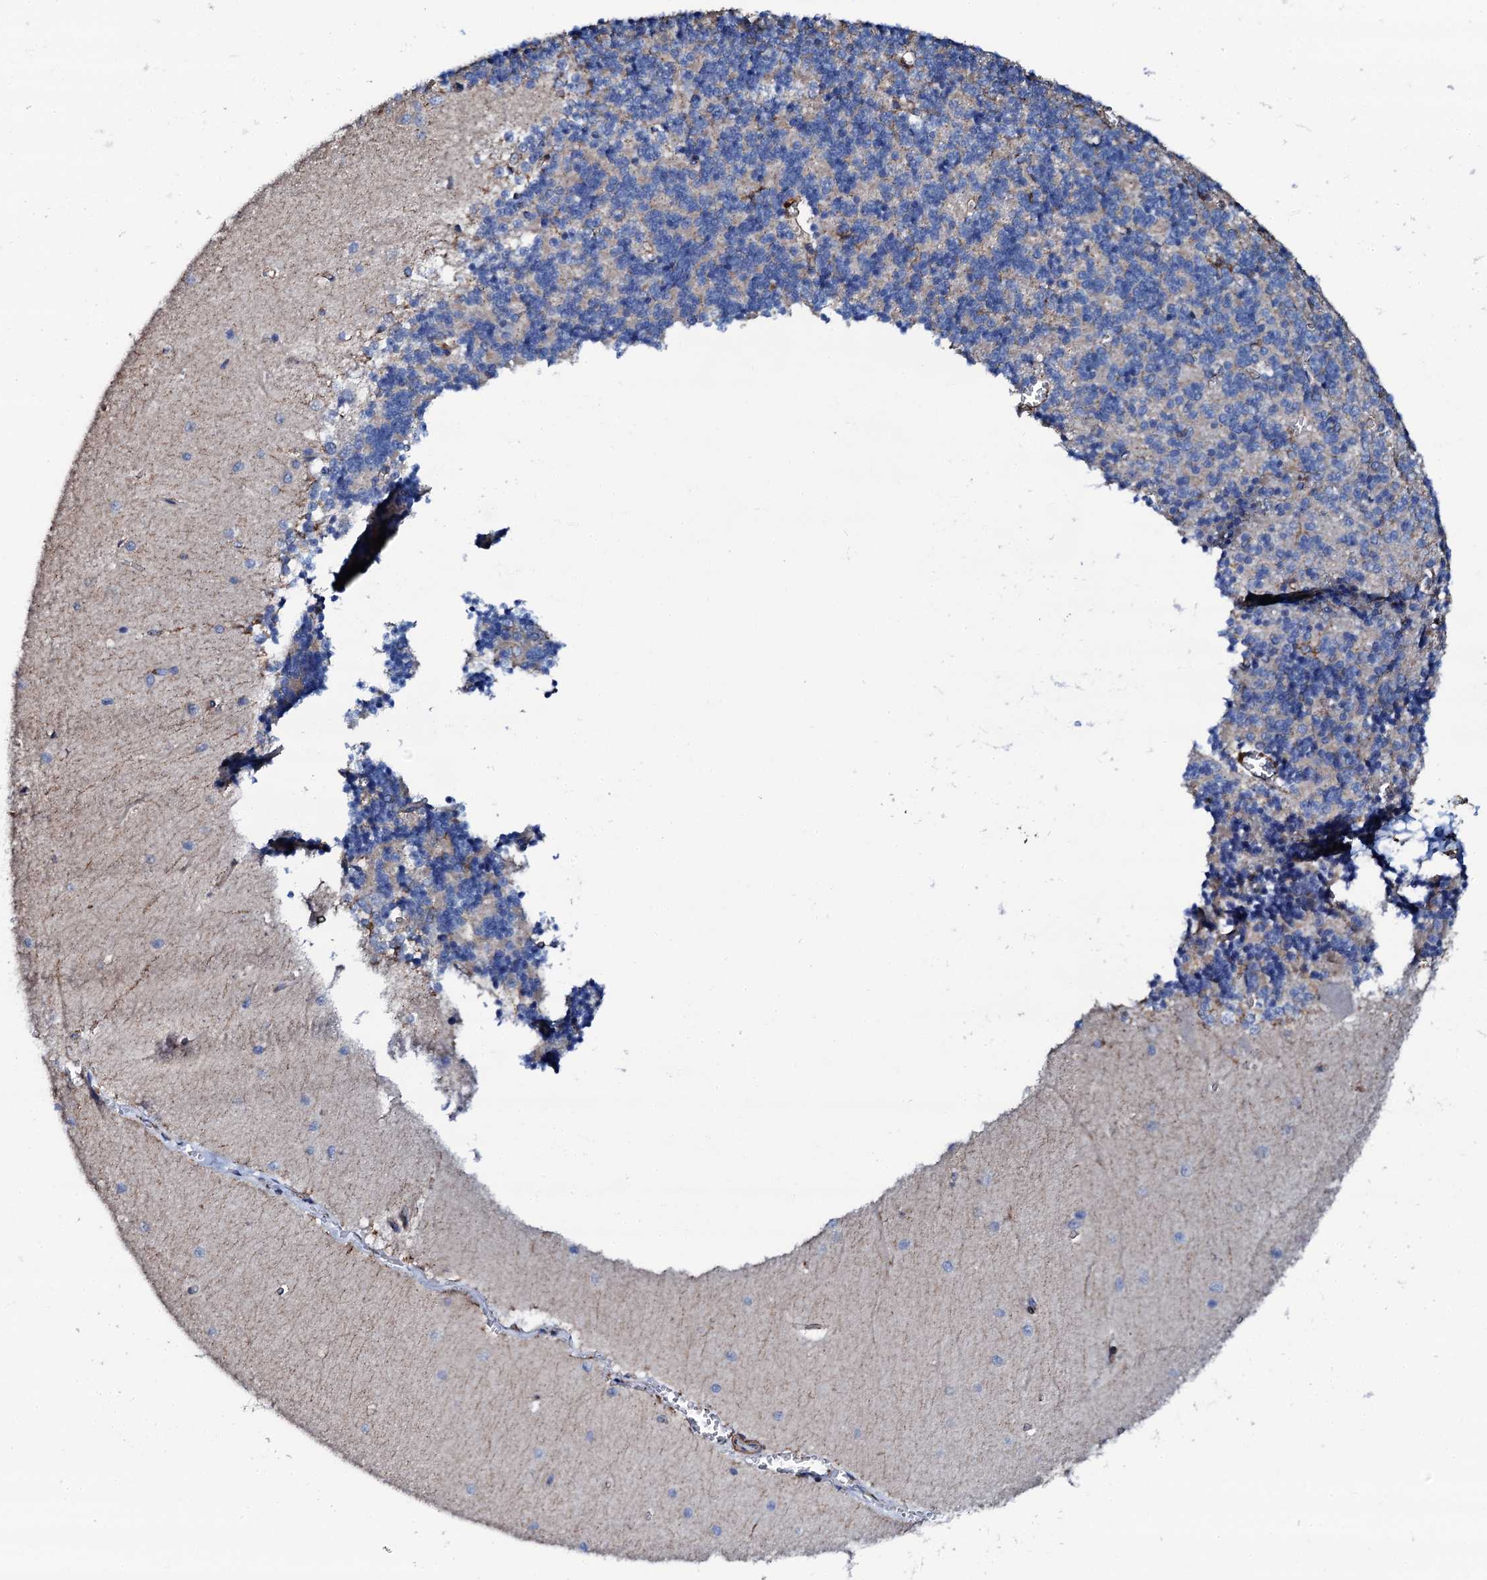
{"staining": {"intensity": "negative", "quantity": "none", "location": "none"}, "tissue": "cerebellum", "cell_type": "Cells in granular layer", "image_type": "normal", "snomed": [{"axis": "morphology", "description": "Normal tissue, NOS"}, {"axis": "topography", "description": "Cerebellum"}], "caption": "Immunohistochemistry (IHC) of normal human cerebellum exhibits no expression in cells in granular layer. Brightfield microscopy of IHC stained with DAB (brown) and hematoxylin (blue), captured at high magnification.", "gene": "INTS10", "patient": {"sex": "male", "age": 37}}